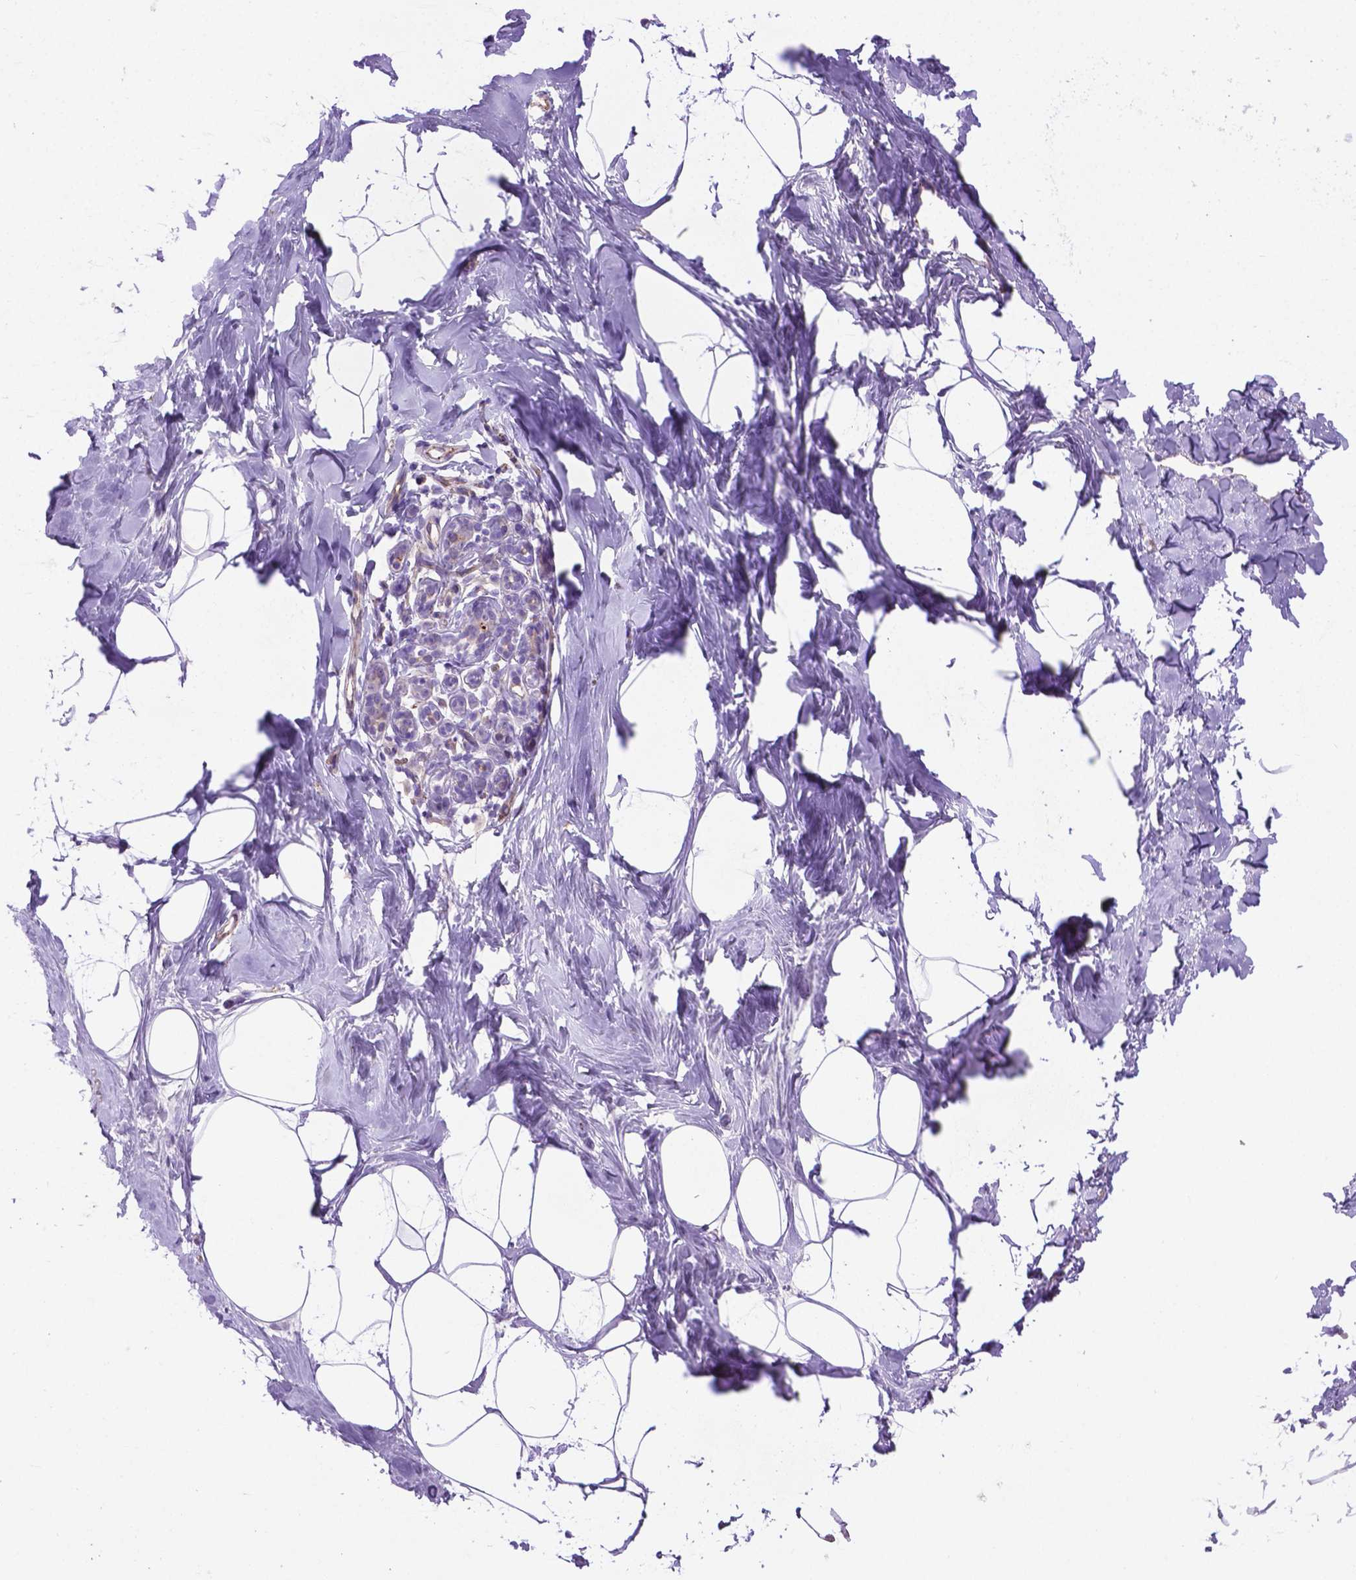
{"staining": {"intensity": "negative", "quantity": "none", "location": "none"}, "tissue": "breast", "cell_type": "Adipocytes", "image_type": "normal", "snomed": [{"axis": "morphology", "description": "Normal tissue, NOS"}, {"axis": "topography", "description": "Breast"}], "caption": "Immunohistochemical staining of benign breast displays no significant expression in adipocytes.", "gene": "CCER2", "patient": {"sex": "female", "age": 32}}